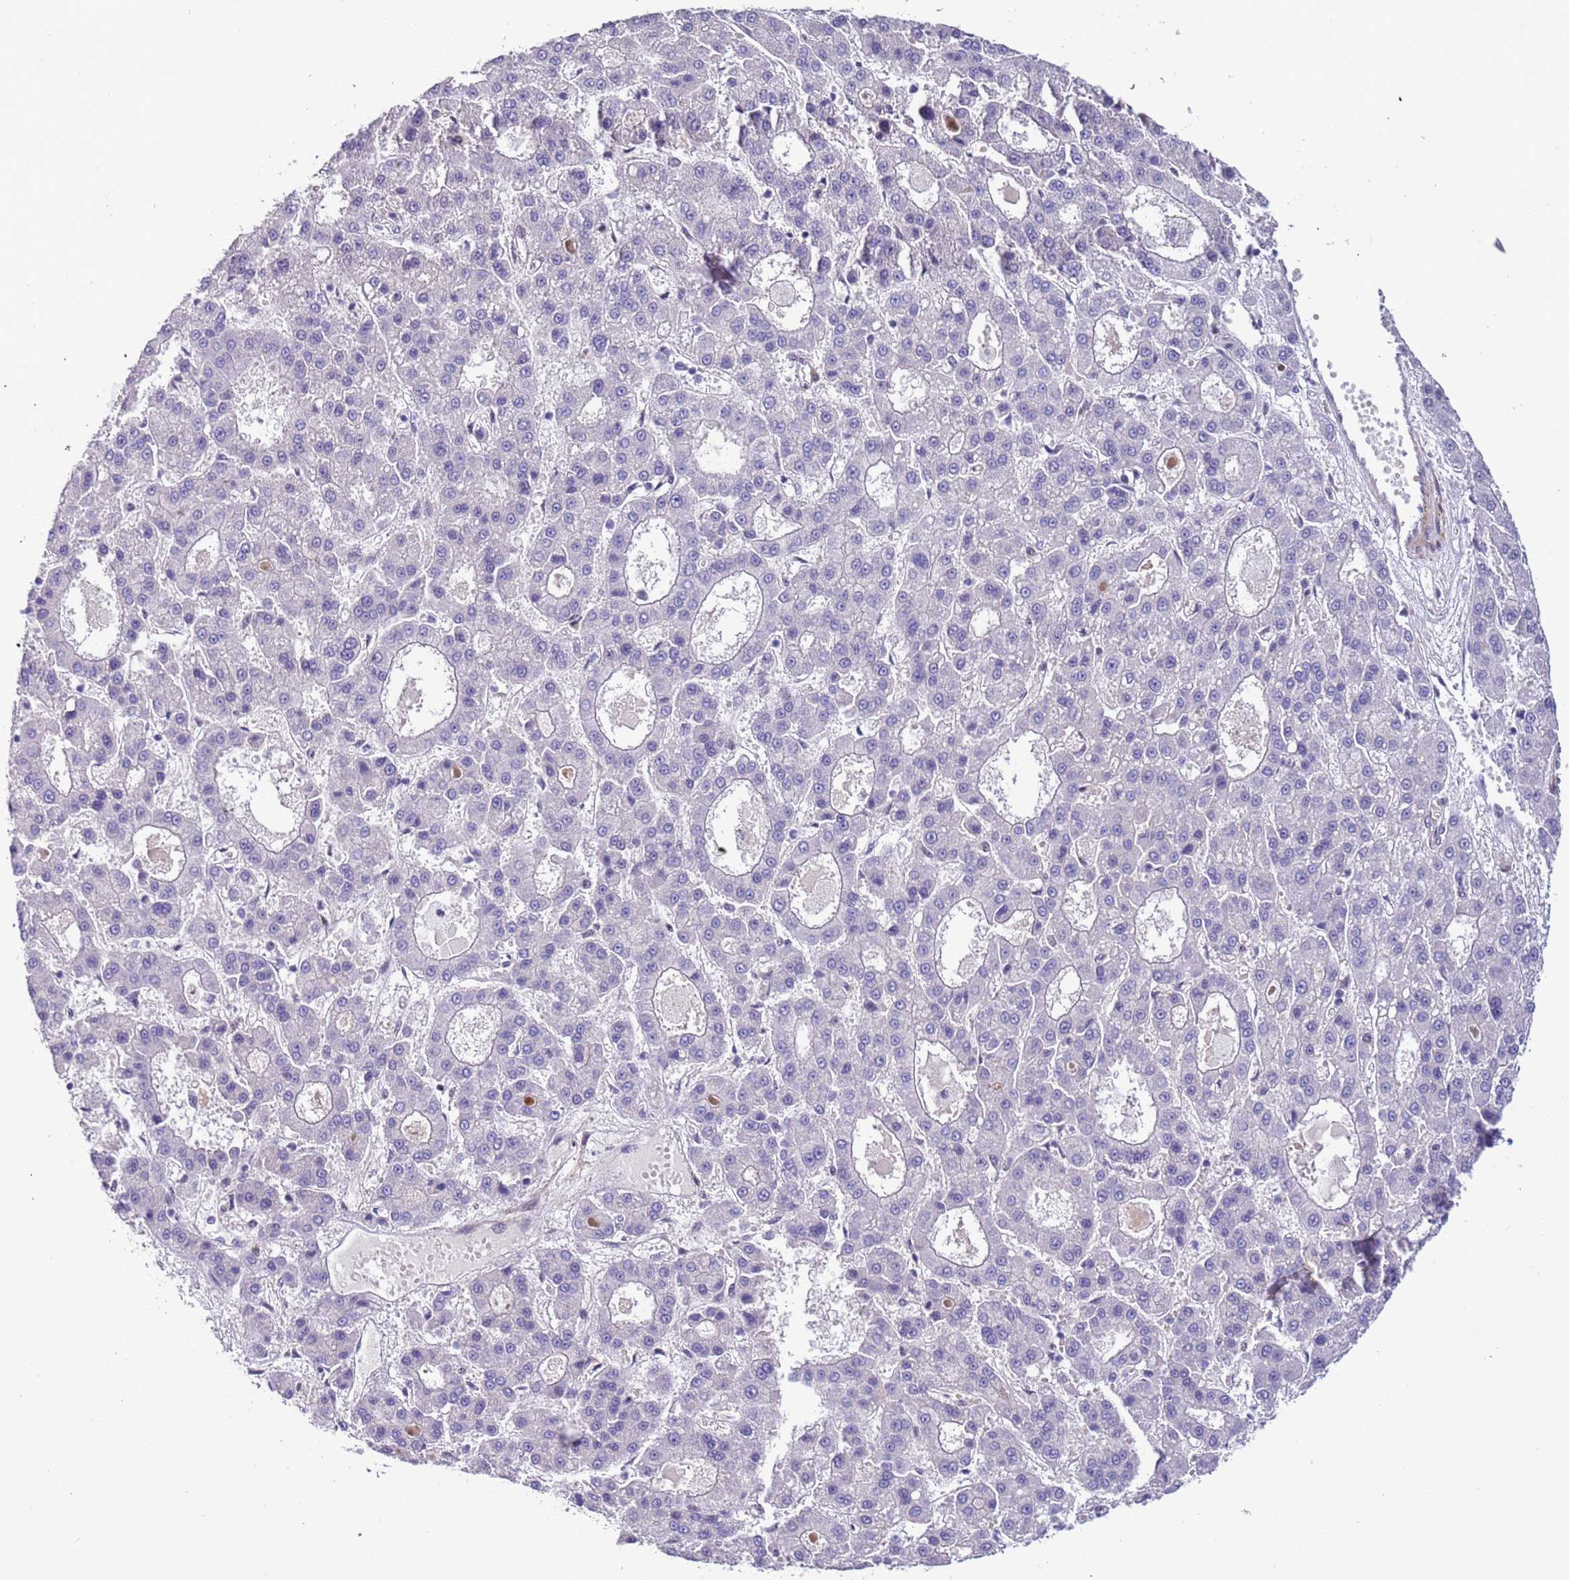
{"staining": {"intensity": "negative", "quantity": "none", "location": "none"}, "tissue": "liver cancer", "cell_type": "Tumor cells", "image_type": "cancer", "snomed": [{"axis": "morphology", "description": "Carcinoma, Hepatocellular, NOS"}, {"axis": "topography", "description": "Liver"}], "caption": "An IHC micrograph of liver hepatocellular carcinoma is shown. There is no staining in tumor cells of liver hepatocellular carcinoma. (DAB (3,3'-diaminobenzidine) IHC, high magnification).", "gene": "PLEKHH1", "patient": {"sex": "male", "age": 70}}